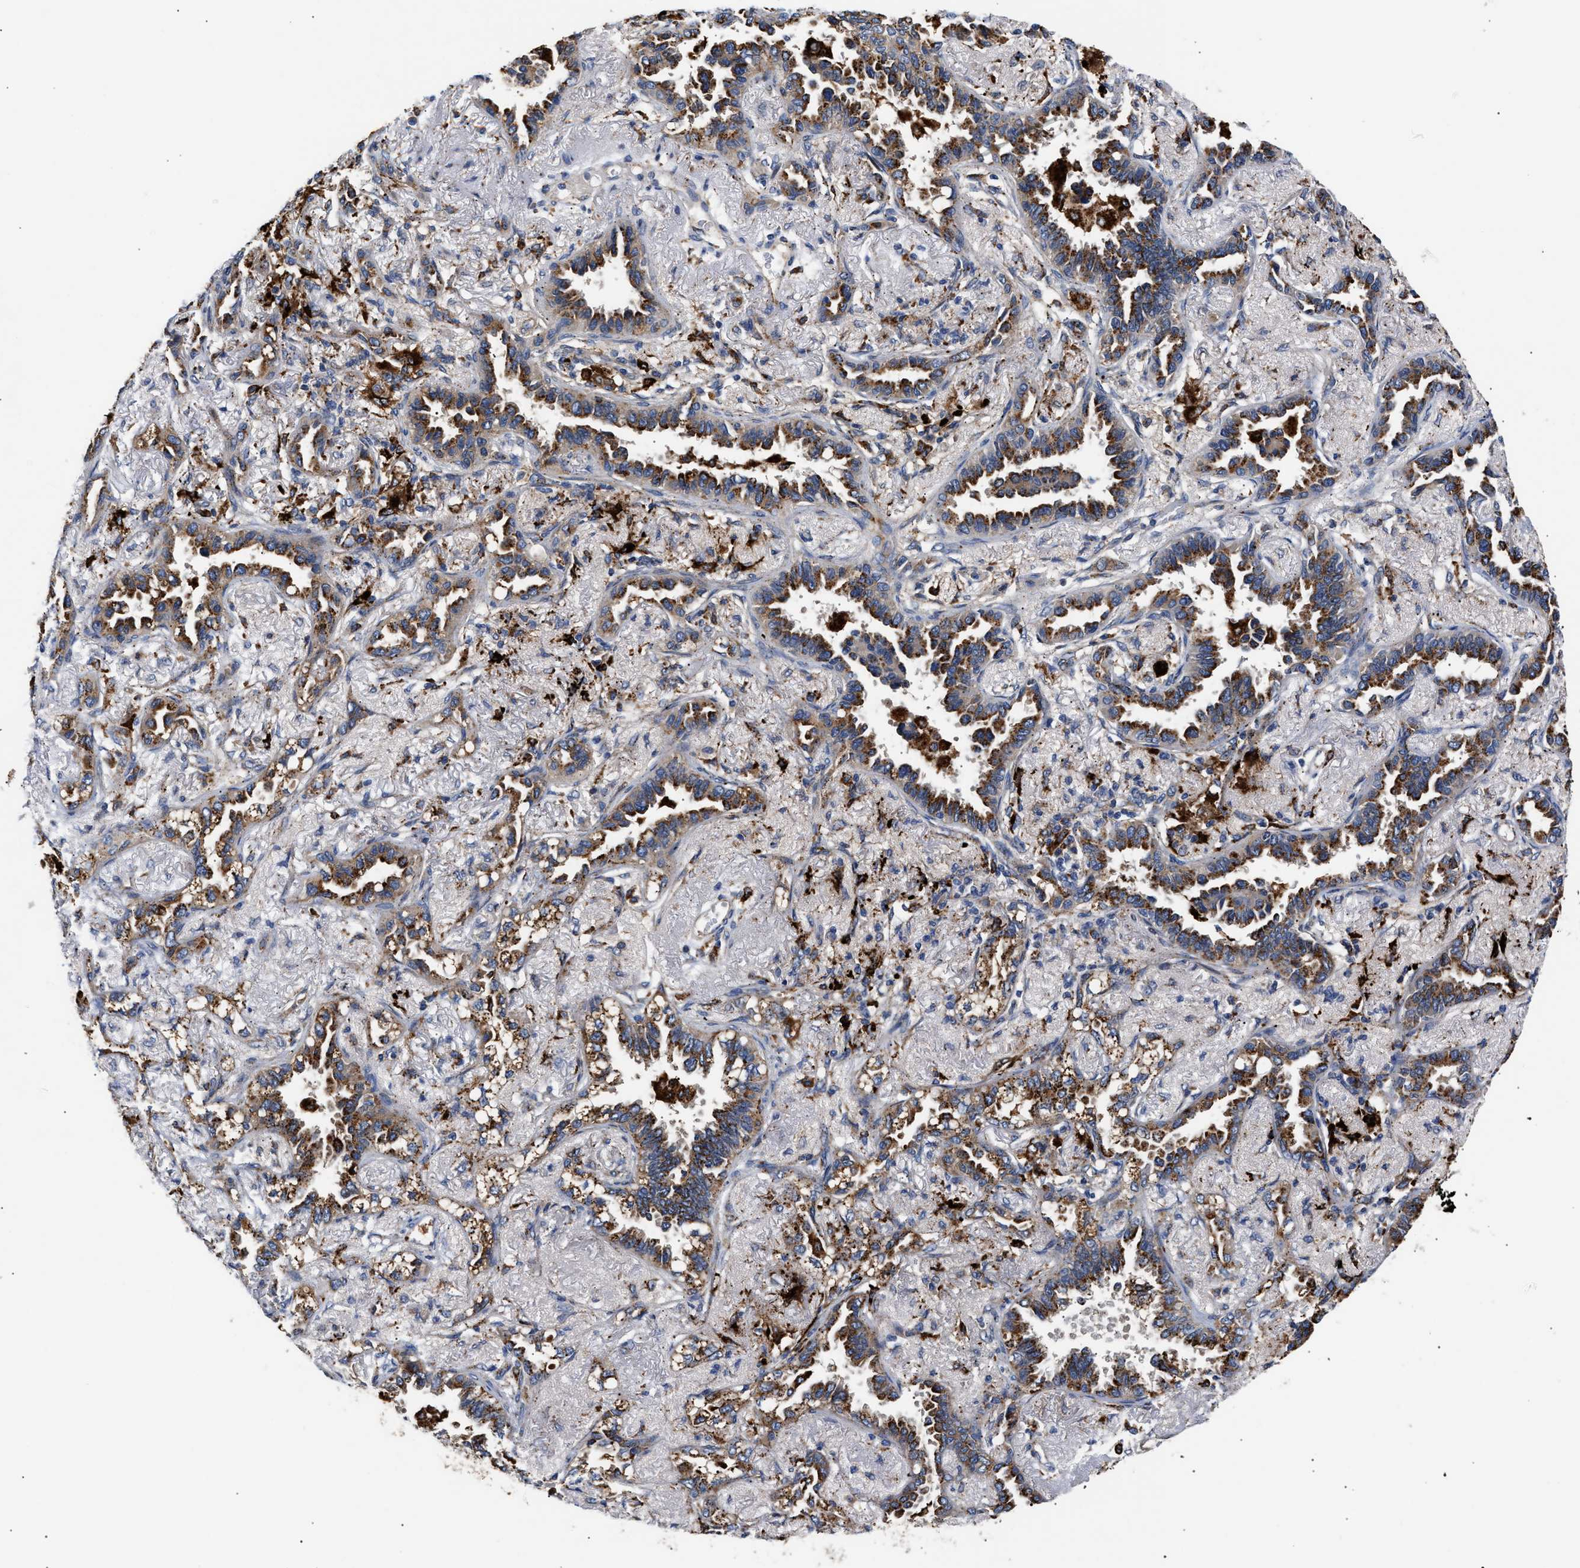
{"staining": {"intensity": "strong", "quantity": ">75%", "location": "cytoplasmic/membranous"}, "tissue": "lung cancer", "cell_type": "Tumor cells", "image_type": "cancer", "snomed": [{"axis": "morphology", "description": "Adenocarcinoma, NOS"}, {"axis": "topography", "description": "Lung"}], "caption": "This is a micrograph of IHC staining of lung adenocarcinoma, which shows strong staining in the cytoplasmic/membranous of tumor cells.", "gene": "CCDC146", "patient": {"sex": "male", "age": 59}}